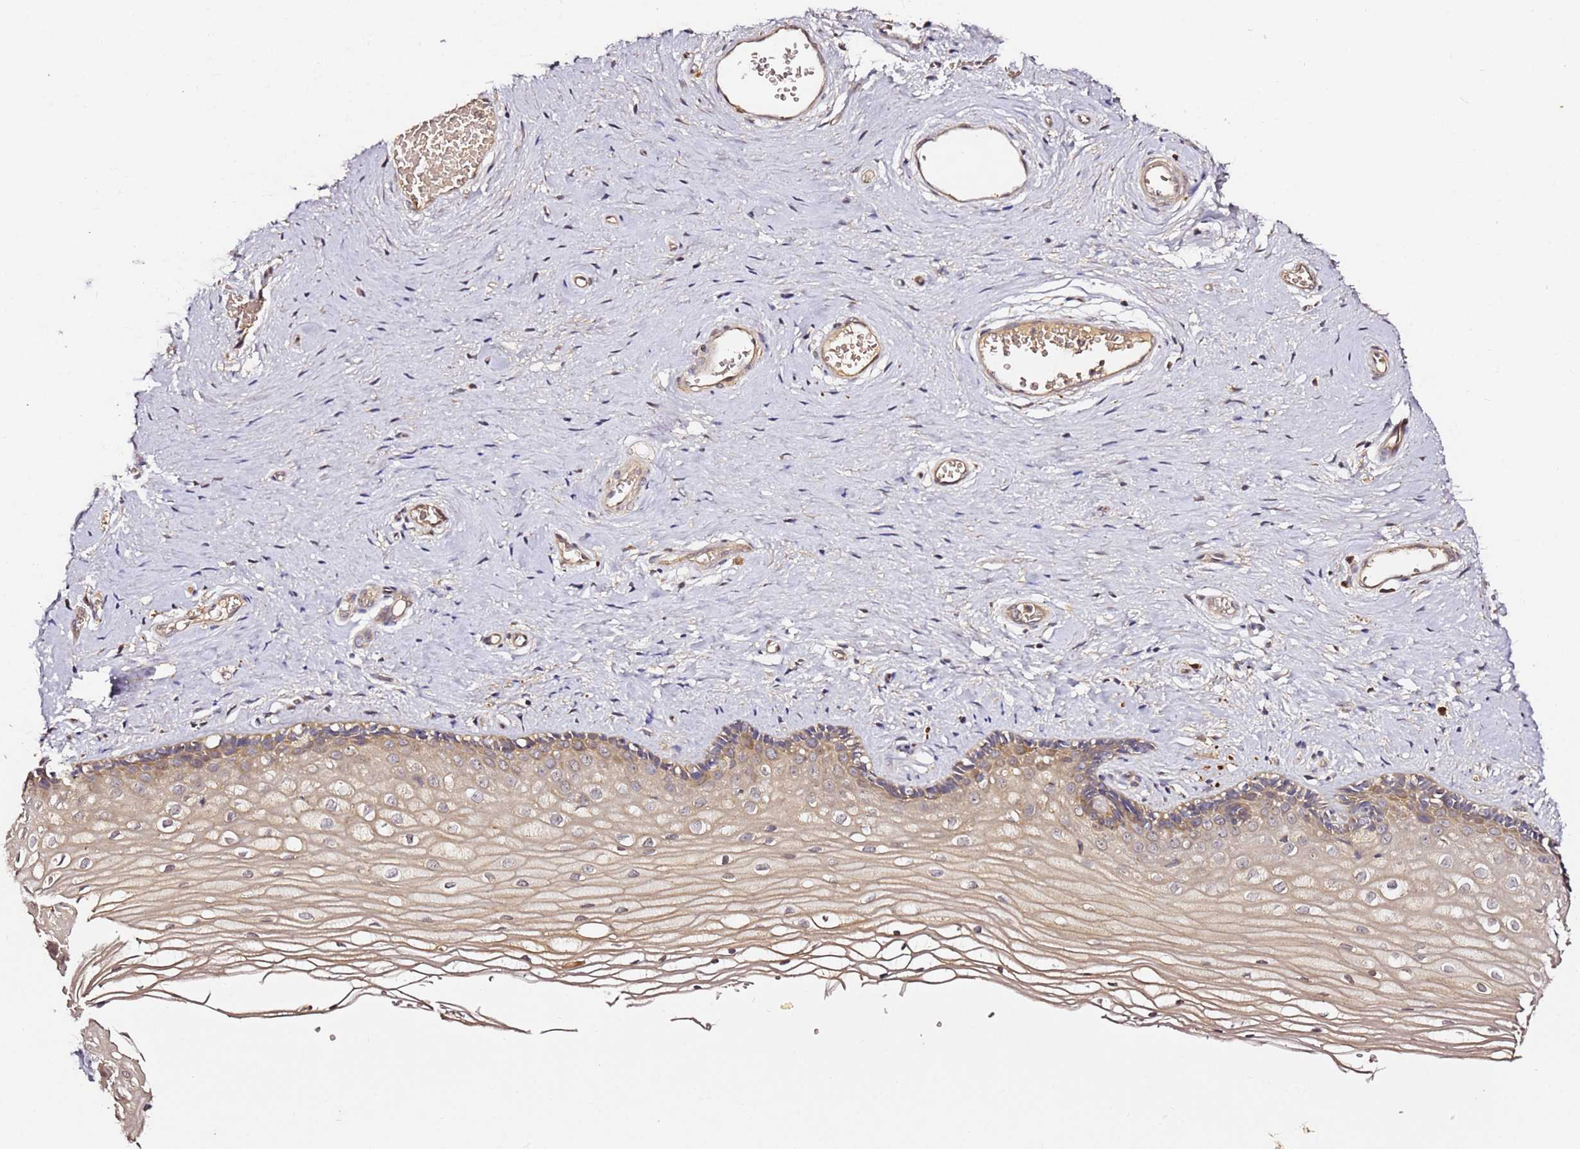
{"staining": {"intensity": "moderate", "quantity": "25%-75%", "location": "cytoplasmic/membranous"}, "tissue": "vagina", "cell_type": "Squamous epithelial cells", "image_type": "normal", "snomed": [{"axis": "morphology", "description": "Normal tissue, NOS"}, {"axis": "topography", "description": "Vagina"}], "caption": "Immunohistochemistry (IHC) (DAB (3,3'-diaminobenzidine)) staining of unremarkable human vagina displays moderate cytoplasmic/membranous protein positivity in approximately 25%-75% of squamous epithelial cells. (Brightfield microscopy of DAB IHC at high magnification).", "gene": "C6orf136", "patient": {"sex": "female", "age": 46}}